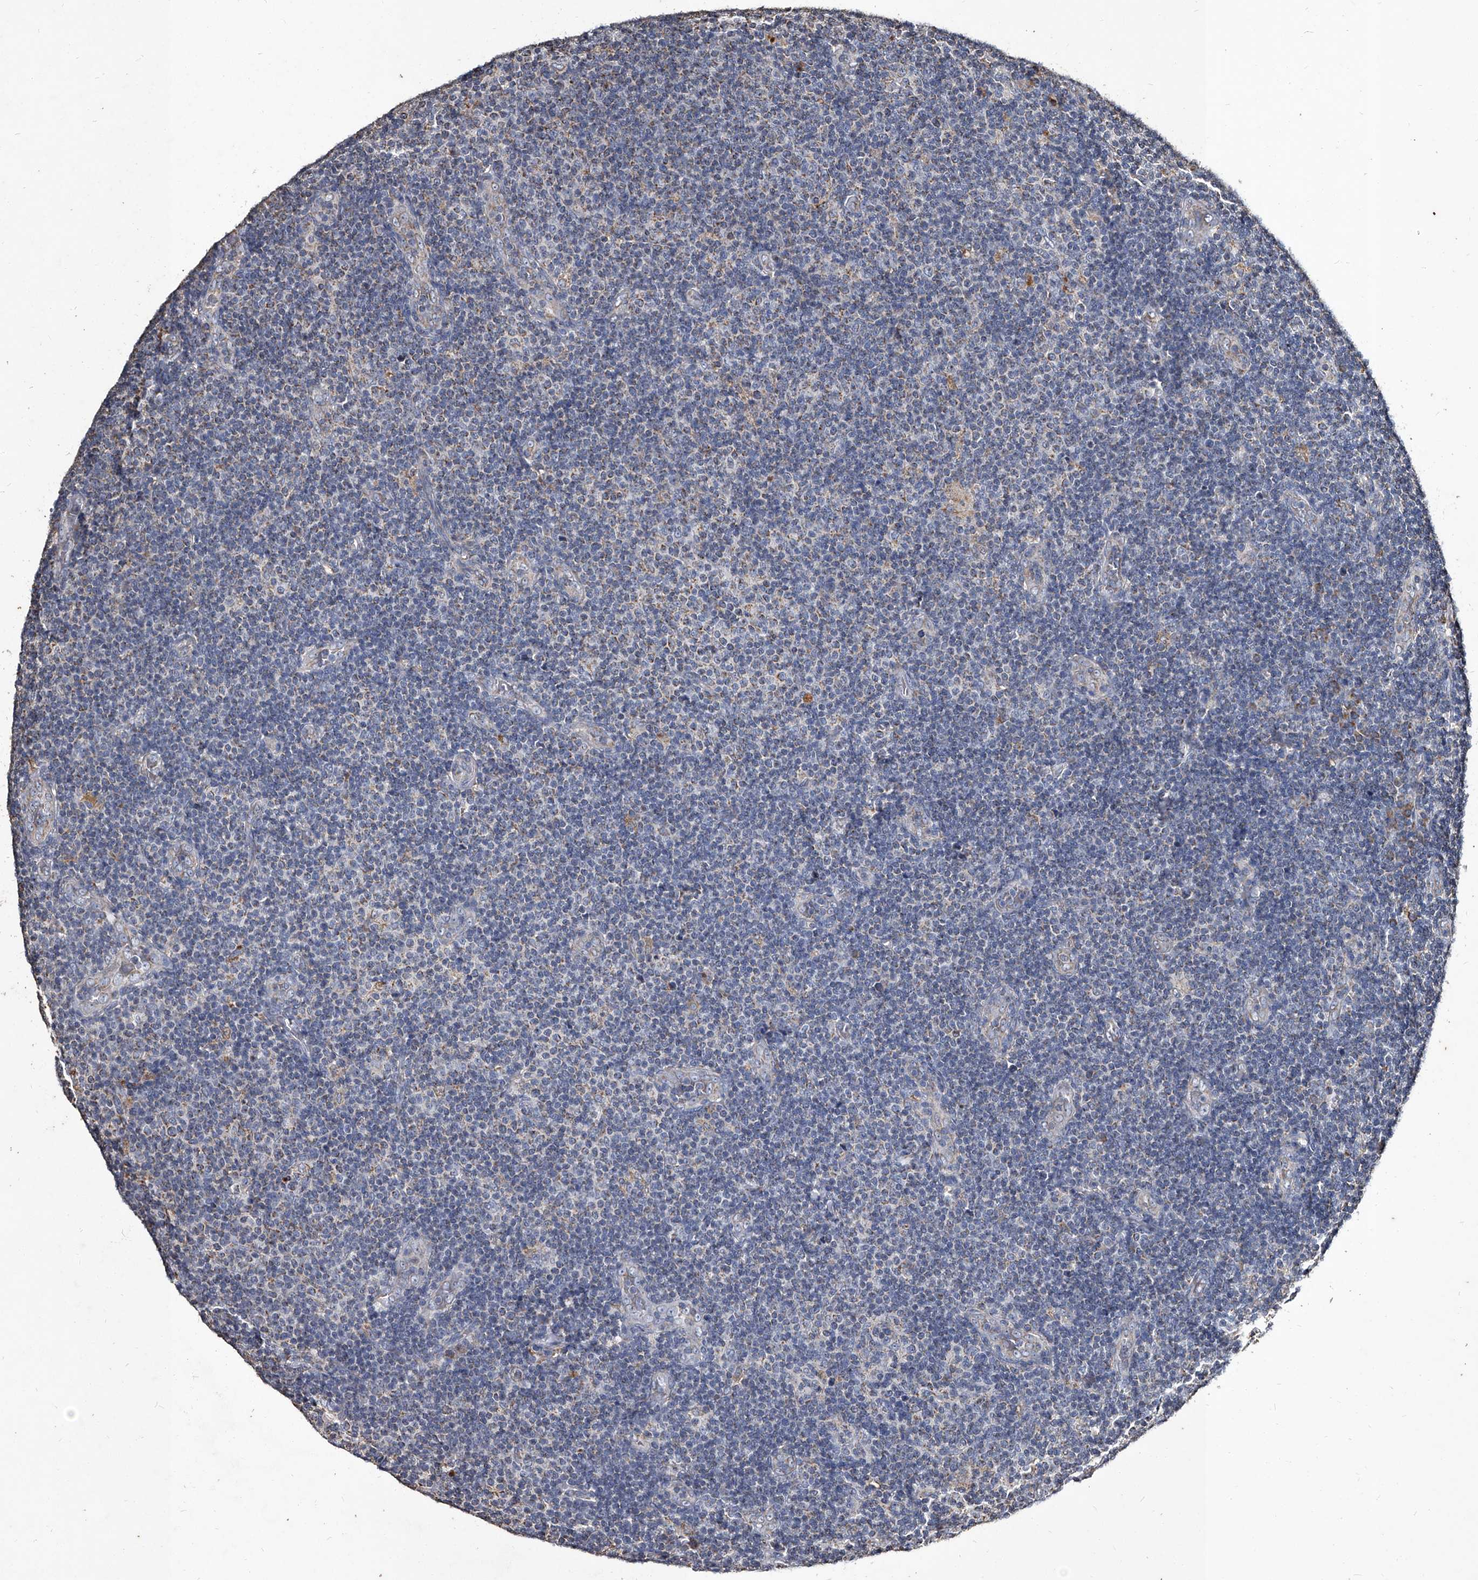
{"staining": {"intensity": "negative", "quantity": "none", "location": "none"}, "tissue": "lymphoma", "cell_type": "Tumor cells", "image_type": "cancer", "snomed": [{"axis": "morphology", "description": "Malignant lymphoma, non-Hodgkin's type, Low grade"}, {"axis": "topography", "description": "Lymph node"}], "caption": "The image displays no significant positivity in tumor cells of malignant lymphoma, non-Hodgkin's type (low-grade). (DAB (3,3'-diaminobenzidine) immunohistochemistry (IHC), high magnification).", "gene": "GPR183", "patient": {"sex": "male", "age": 83}}